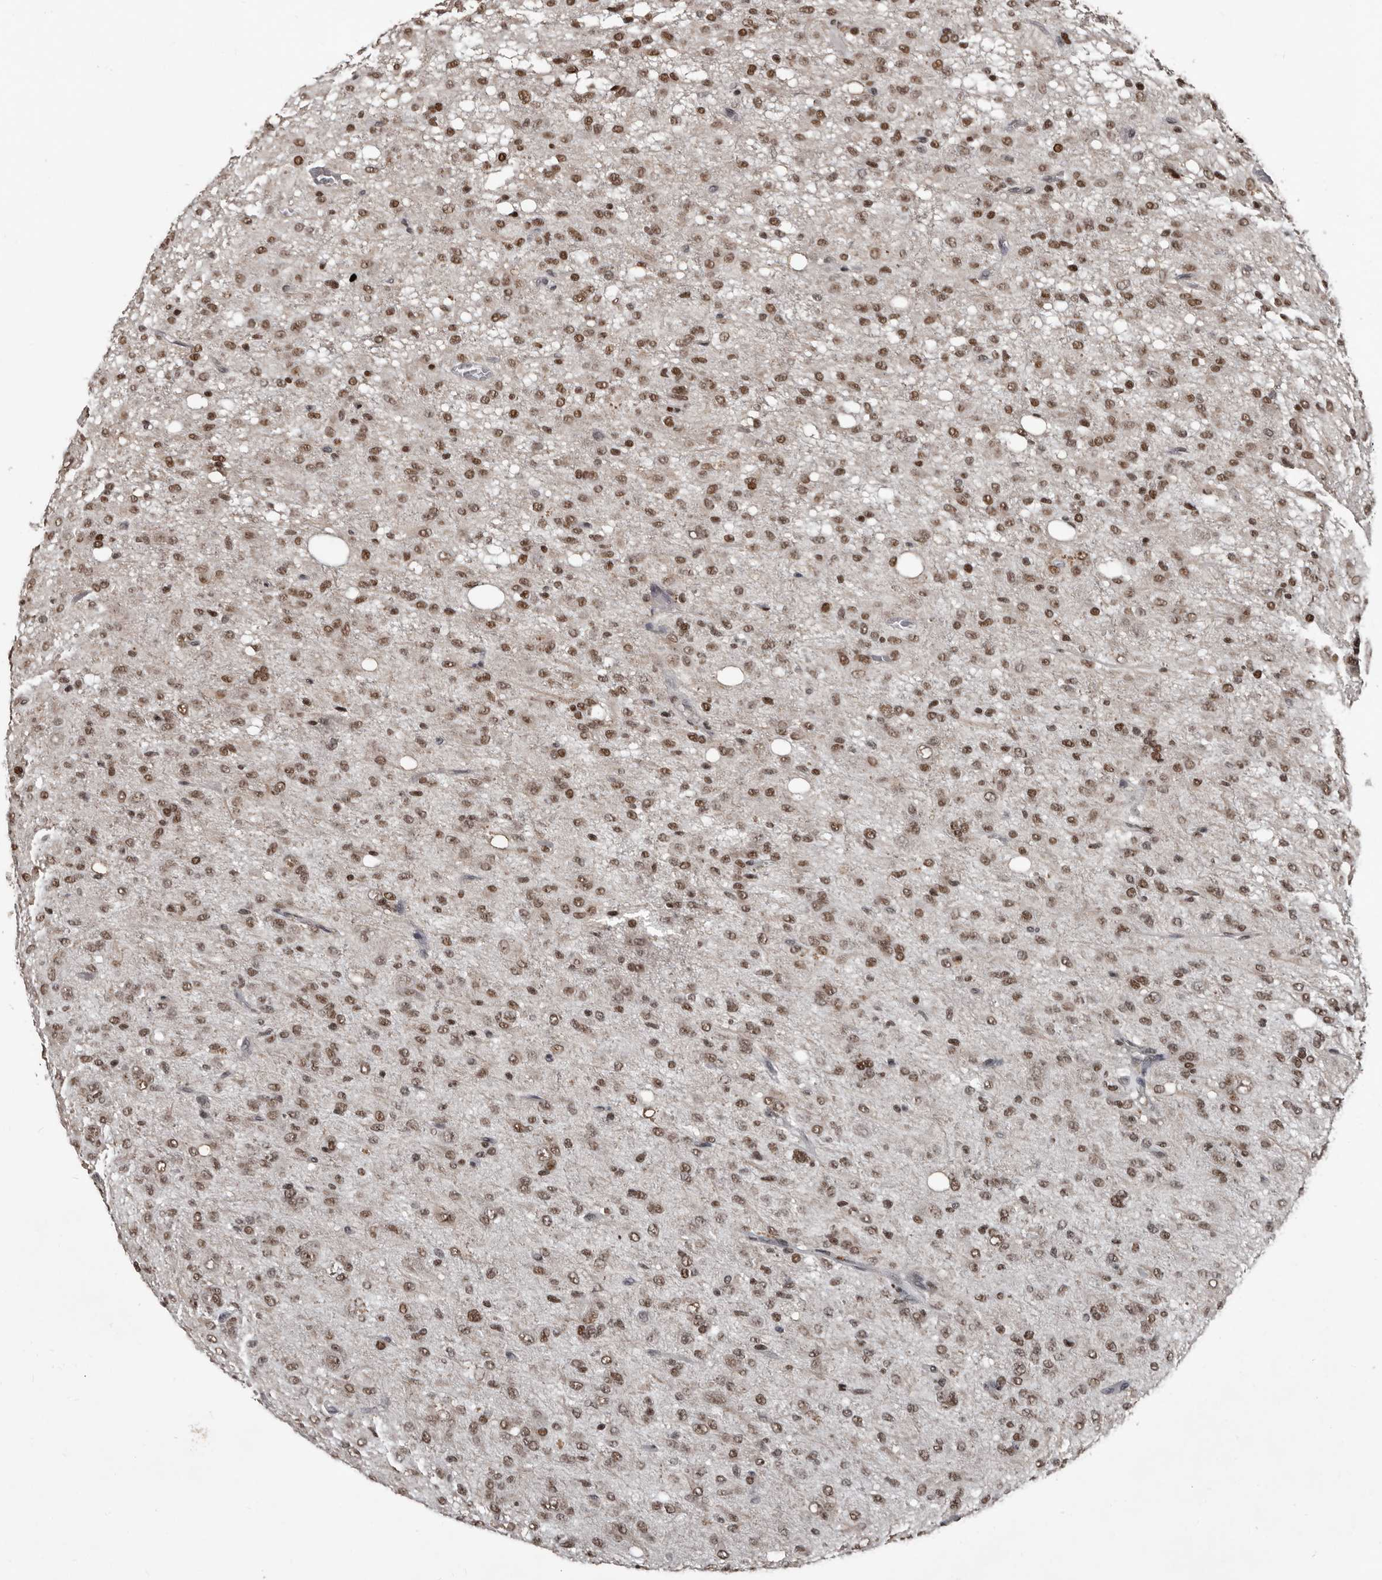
{"staining": {"intensity": "moderate", "quantity": ">75%", "location": "nuclear"}, "tissue": "glioma", "cell_type": "Tumor cells", "image_type": "cancer", "snomed": [{"axis": "morphology", "description": "Glioma, malignant, High grade"}, {"axis": "topography", "description": "Brain"}], "caption": "The micrograph shows staining of malignant glioma (high-grade), revealing moderate nuclear protein expression (brown color) within tumor cells. (Stains: DAB (3,3'-diaminobenzidine) in brown, nuclei in blue, Microscopy: brightfield microscopy at high magnification).", "gene": "CHD1L", "patient": {"sex": "female", "age": 59}}